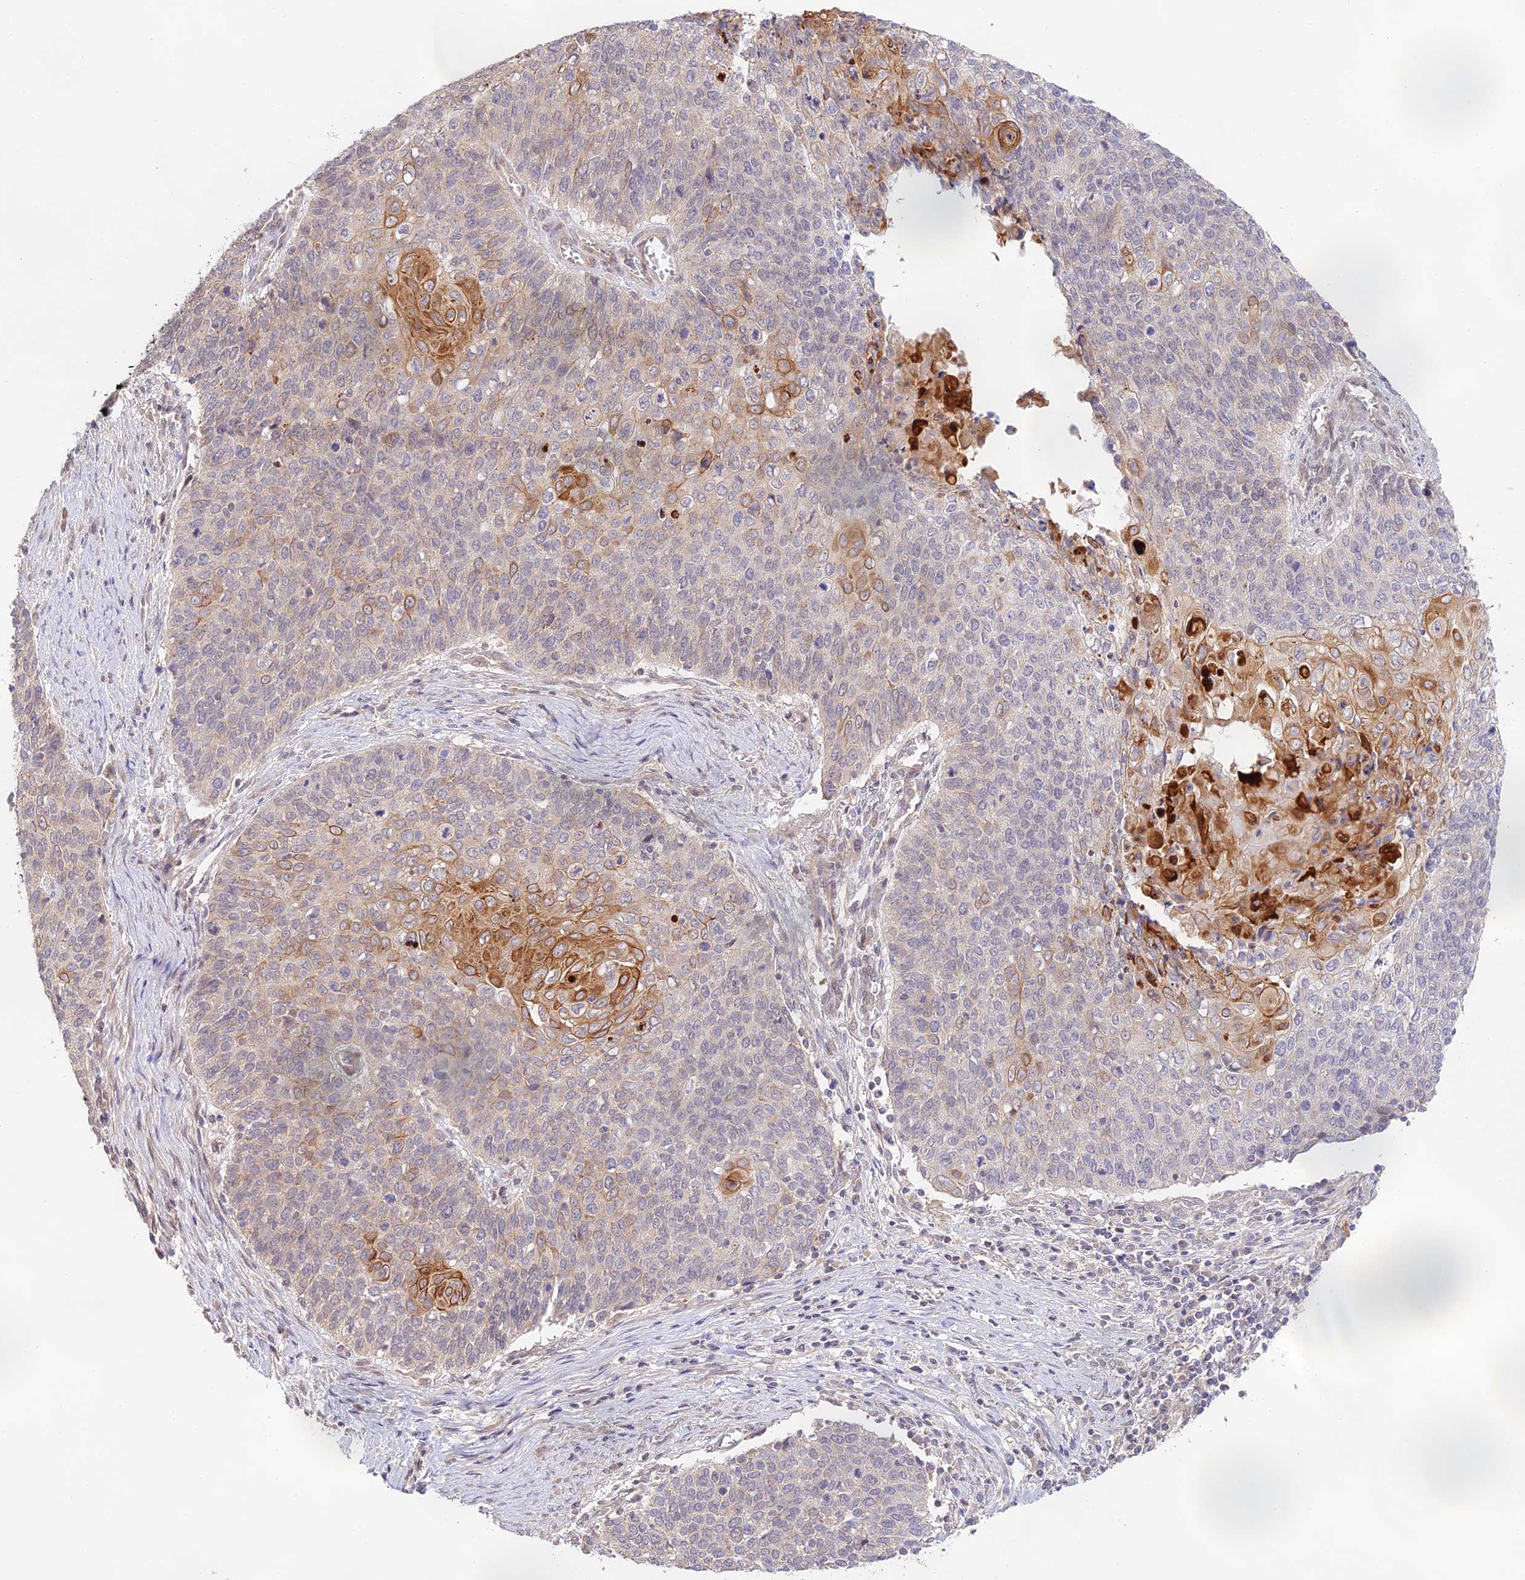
{"staining": {"intensity": "moderate", "quantity": "25%-75%", "location": "cytoplasmic/membranous"}, "tissue": "cervical cancer", "cell_type": "Tumor cells", "image_type": "cancer", "snomed": [{"axis": "morphology", "description": "Squamous cell carcinoma, NOS"}, {"axis": "topography", "description": "Cervix"}], "caption": "This is a photomicrograph of immunohistochemistry (IHC) staining of squamous cell carcinoma (cervical), which shows moderate expression in the cytoplasmic/membranous of tumor cells.", "gene": "CAMSAP3", "patient": {"sex": "female", "age": 39}}